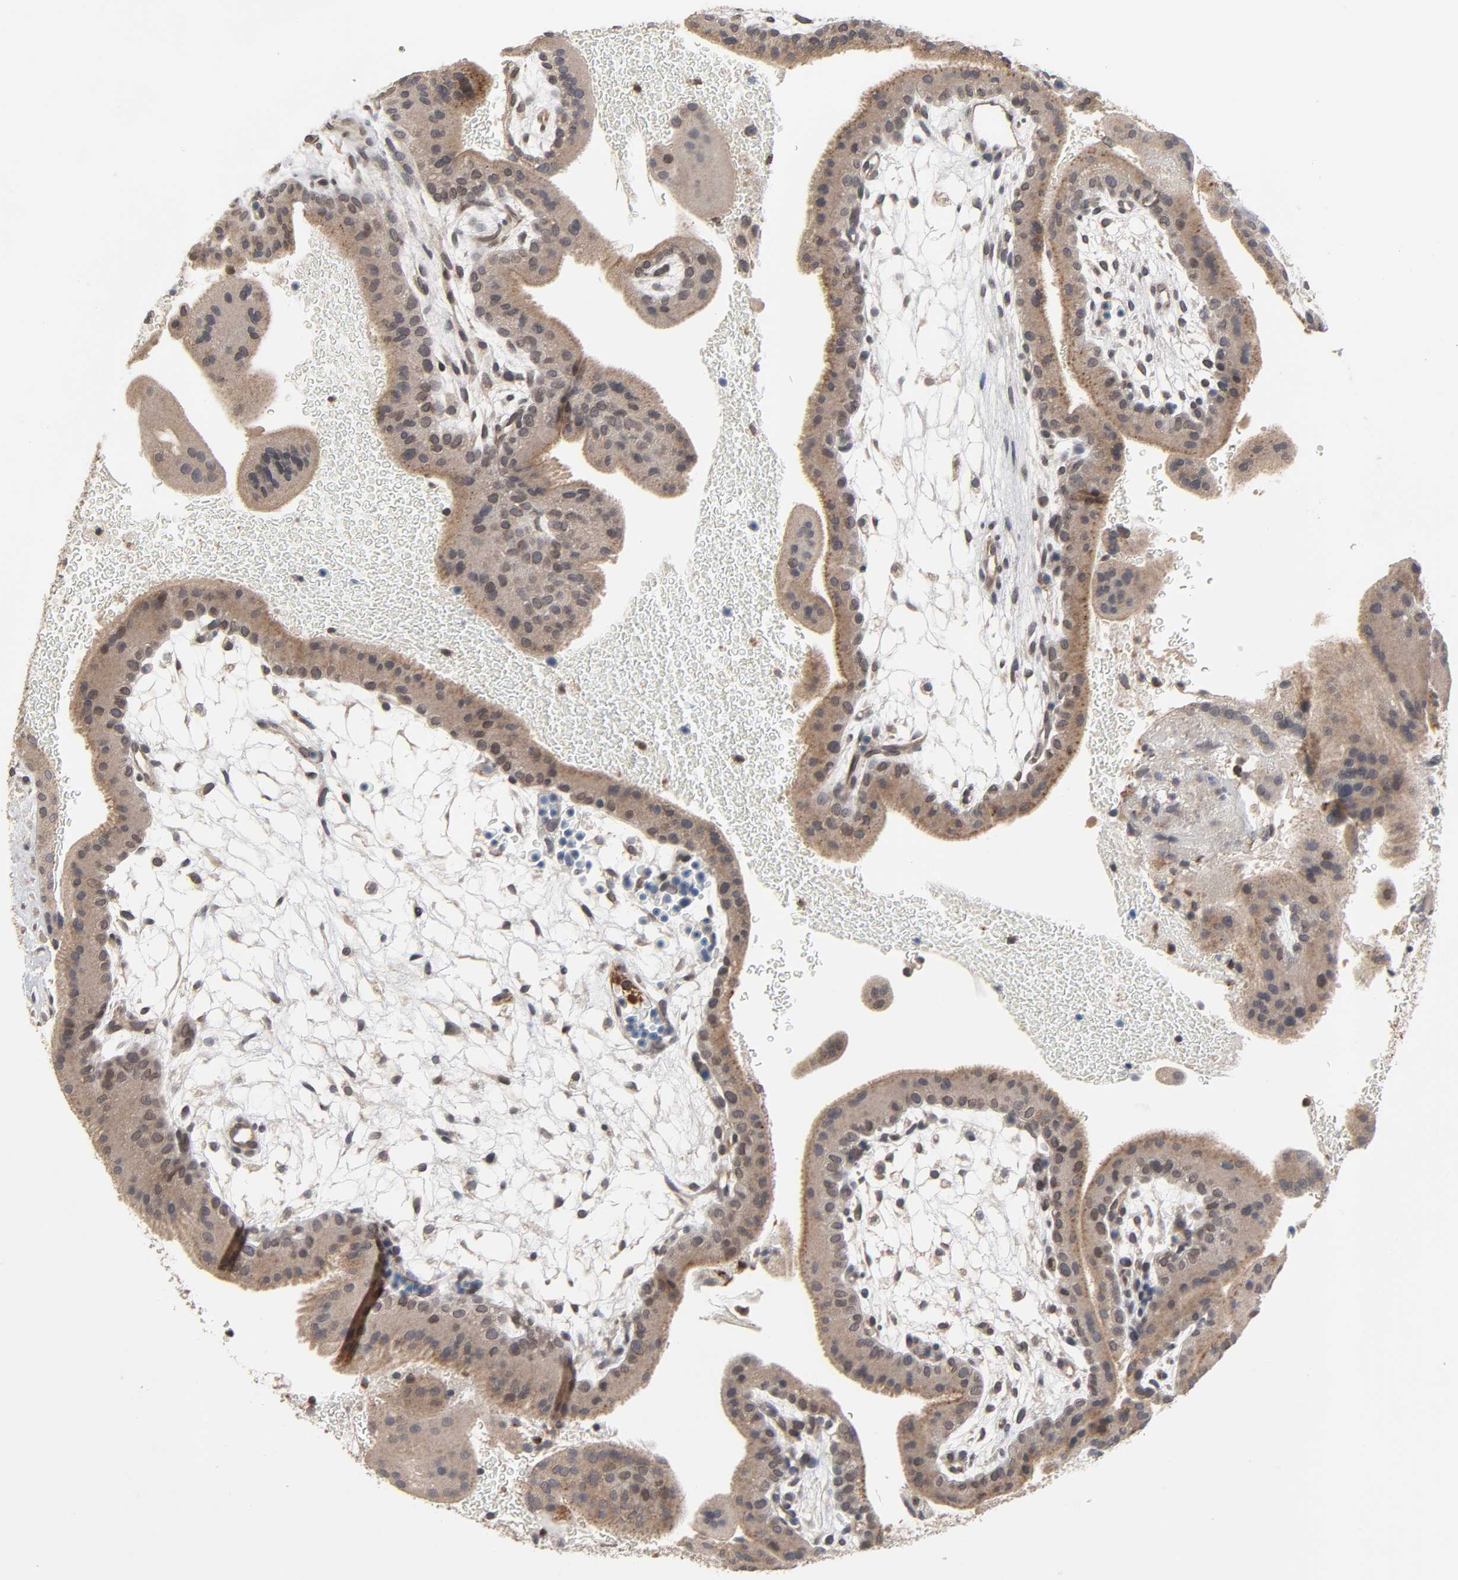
{"staining": {"intensity": "moderate", "quantity": ">75%", "location": "cytoplasmic/membranous"}, "tissue": "placenta", "cell_type": "Decidual cells", "image_type": "normal", "snomed": [{"axis": "morphology", "description": "Normal tissue, NOS"}, {"axis": "topography", "description": "Placenta"}], "caption": "Brown immunohistochemical staining in unremarkable human placenta shows moderate cytoplasmic/membranous staining in approximately >75% of decidual cells.", "gene": "CCDC175", "patient": {"sex": "female", "age": 19}}